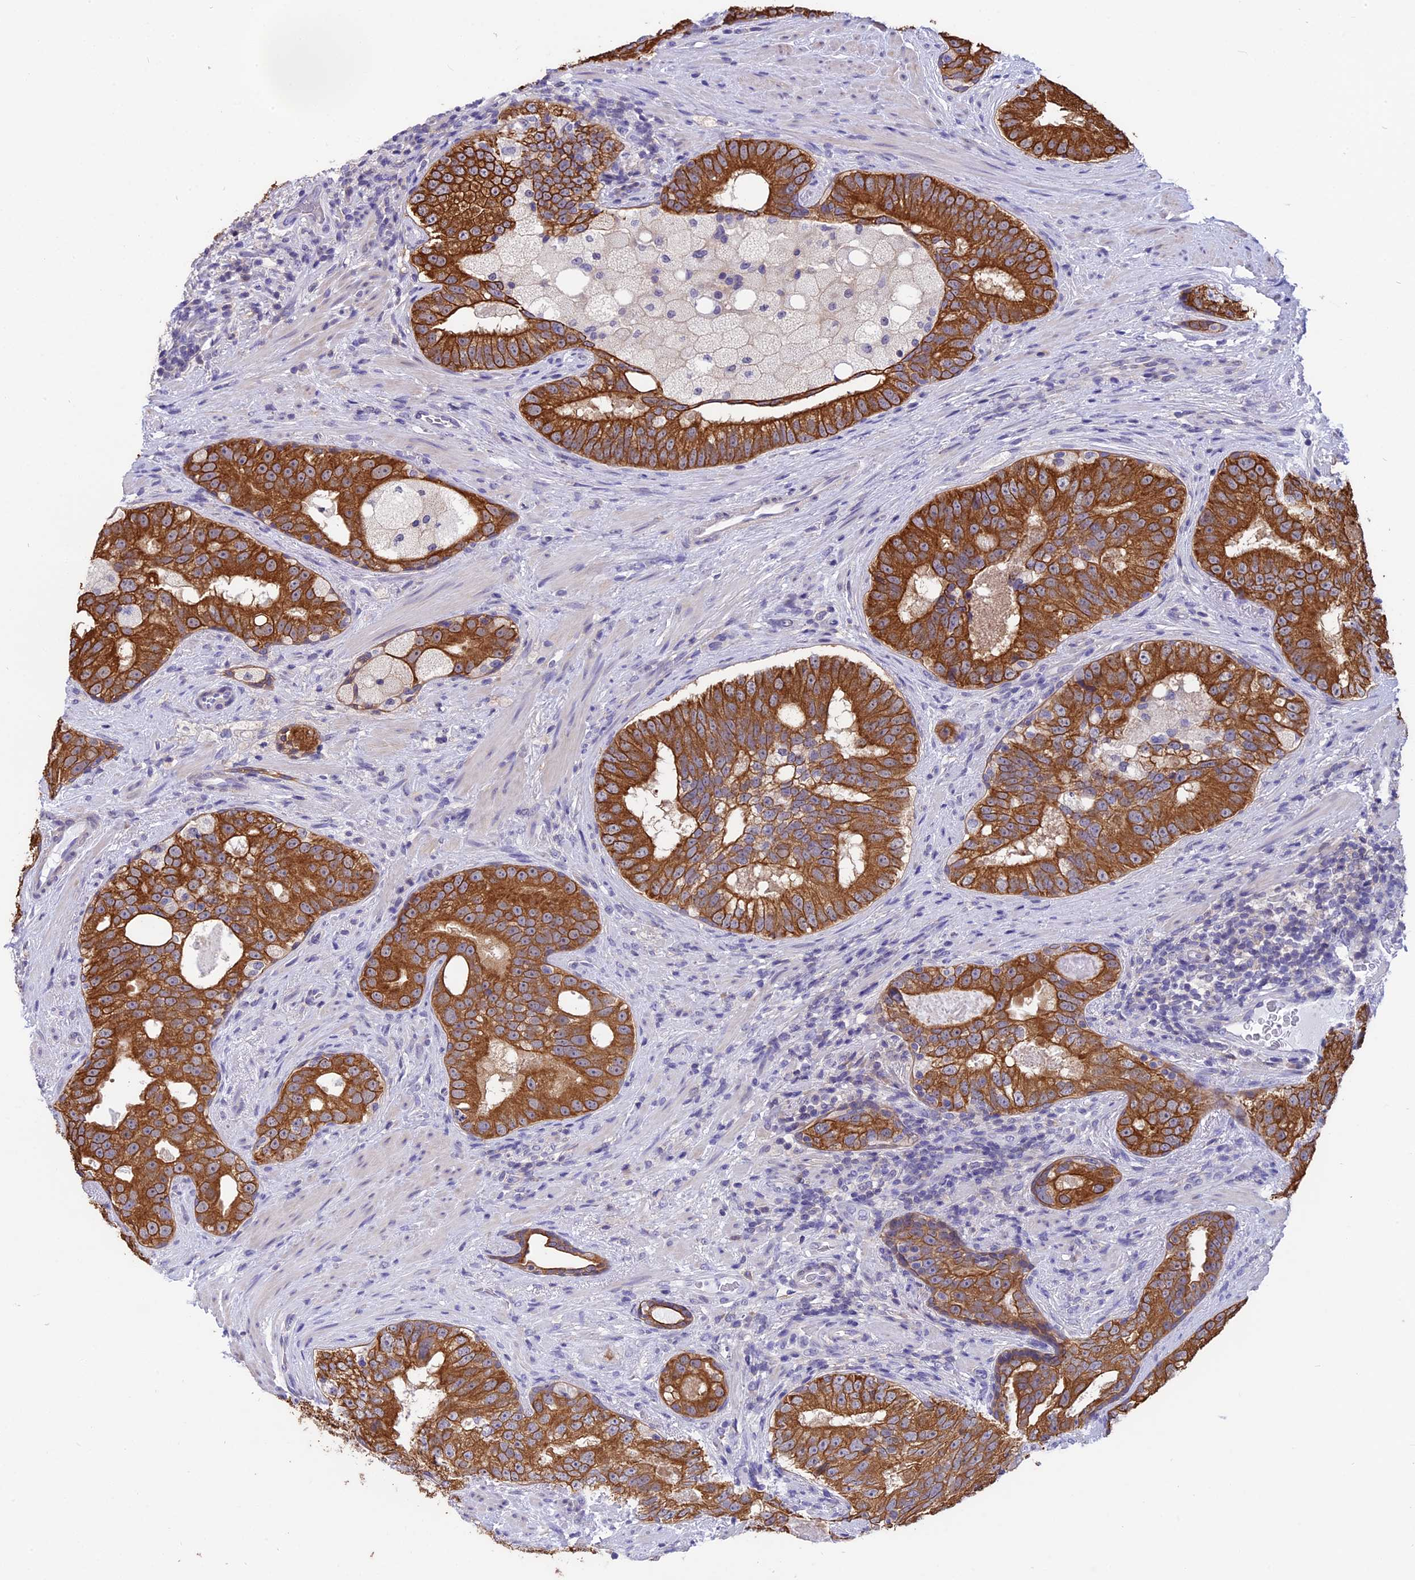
{"staining": {"intensity": "strong", "quantity": ">75%", "location": "cytoplasmic/membranous"}, "tissue": "prostate cancer", "cell_type": "Tumor cells", "image_type": "cancer", "snomed": [{"axis": "morphology", "description": "Adenocarcinoma, High grade"}, {"axis": "topography", "description": "Prostate"}], "caption": "Immunohistochemistry (IHC) (DAB (3,3'-diaminobenzidine)) staining of prostate cancer reveals strong cytoplasmic/membranous protein positivity in approximately >75% of tumor cells.", "gene": "STUB1", "patient": {"sex": "male", "age": 70}}